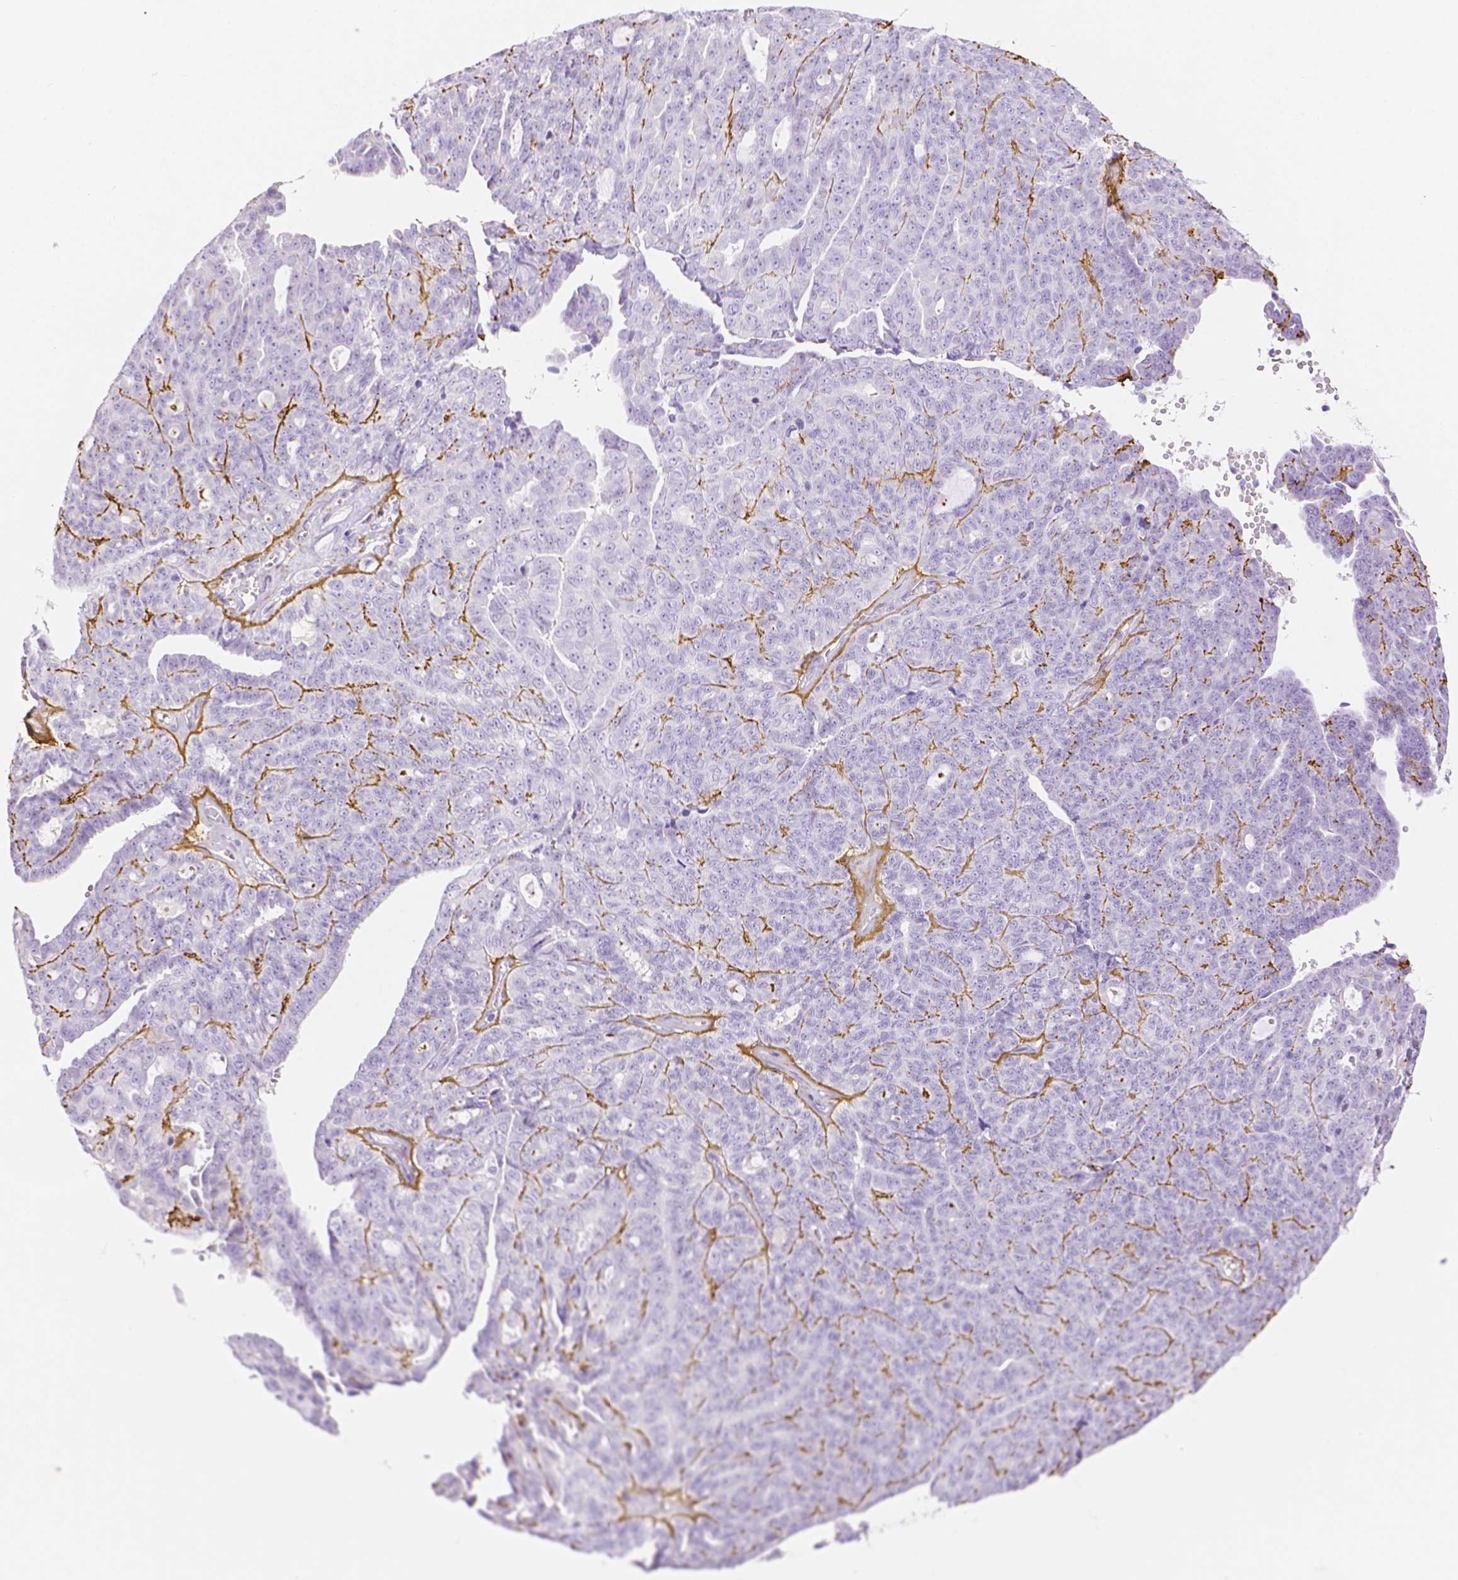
{"staining": {"intensity": "negative", "quantity": "none", "location": "none"}, "tissue": "ovarian cancer", "cell_type": "Tumor cells", "image_type": "cancer", "snomed": [{"axis": "morphology", "description": "Cystadenocarcinoma, serous, NOS"}, {"axis": "topography", "description": "Ovary"}], "caption": "High magnification brightfield microscopy of ovarian serous cystadenocarcinoma stained with DAB (3,3'-diaminobenzidine) (brown) and counterstained with hematoxylin (blue): tumor cells show no significant staining.", "gene": "FBN1", "patient": {"sex": "female", "age": 71}}